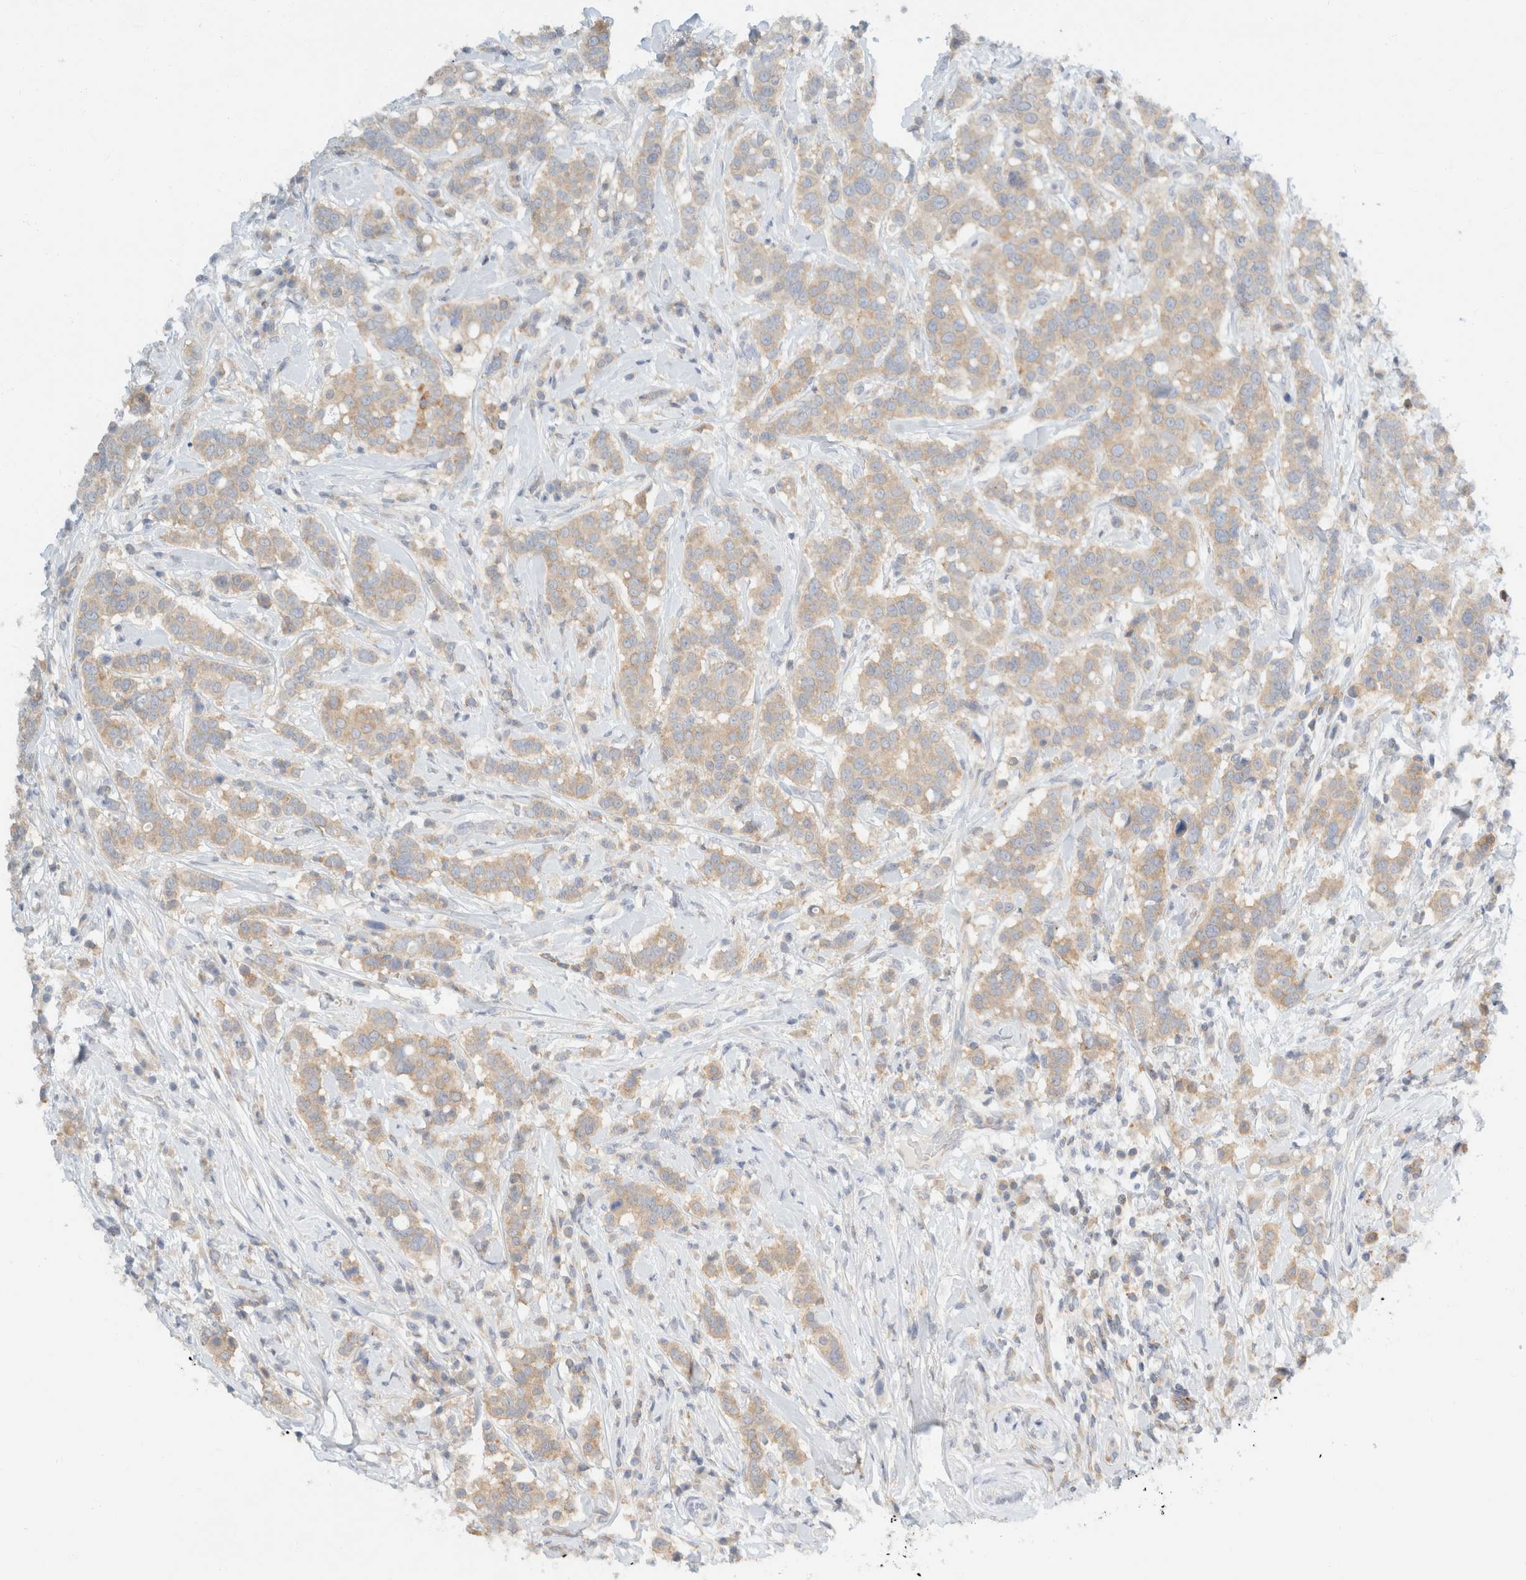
{"staining": {"intensity": "weak", "quantity": ">75%", "location": "cytoplasmic/membranous"}, "tissue": "breast cancer", "cell_type": "Tumor cells", "image_type": "cancer", "snomed": [{"axis": "morphology", "description": "Duct carcinoma"}, {"axis": "topography", "description": "Breast"}], "caption": "This histopathology image displays breast intraductal carcinoma stained with IHC to label a protein in brown. The cytoplasmic/membranous of tumor cells show weak positivity for the protein. Nuclei are counter-stained blue.", "gene": "SH3GLB2", "patient": {"sex": "female", "age": 27}}